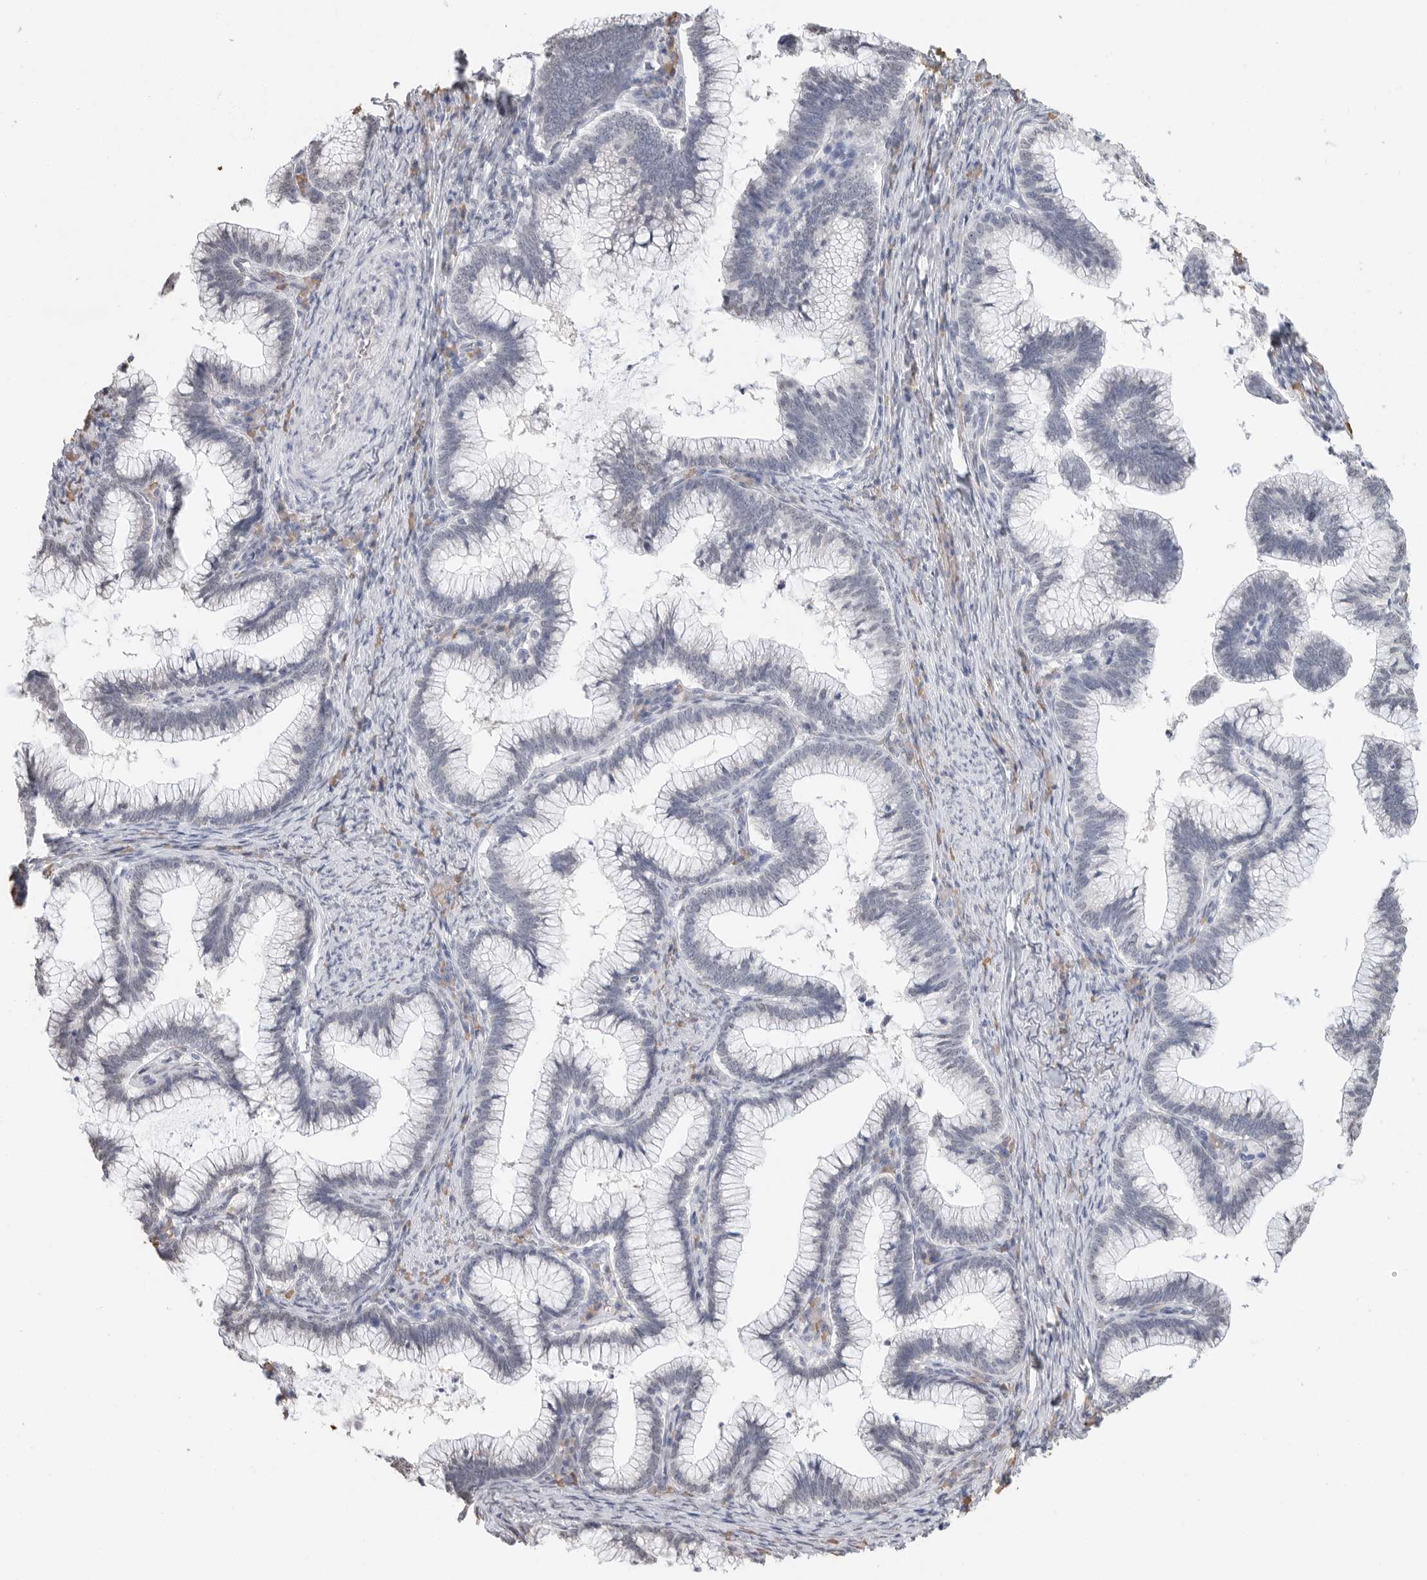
{"staining": {"intensity": "negative", "quantity": "none", "location": "none"}, "tissue": "cervical cancer", "cell_type": "Tumor cells", "image_type": "cancer", "snomed": [{"axis": "morphology", "description": "Adenocarcinoma, NOS"}, {"axis": "topography", "description": "Cervix"}], "caption": "There is no significant expression in tumor cells of cervical adenocarcinoma. (Stains: DAB (3,3'-diaminobenzidine) immunohistochemistry with hematoxylin counter stain, Microscopy: brightfield microscopy at high magnification).", "gene": "ARHGEF10", "patient": {"sex": "female", "age": 36}}